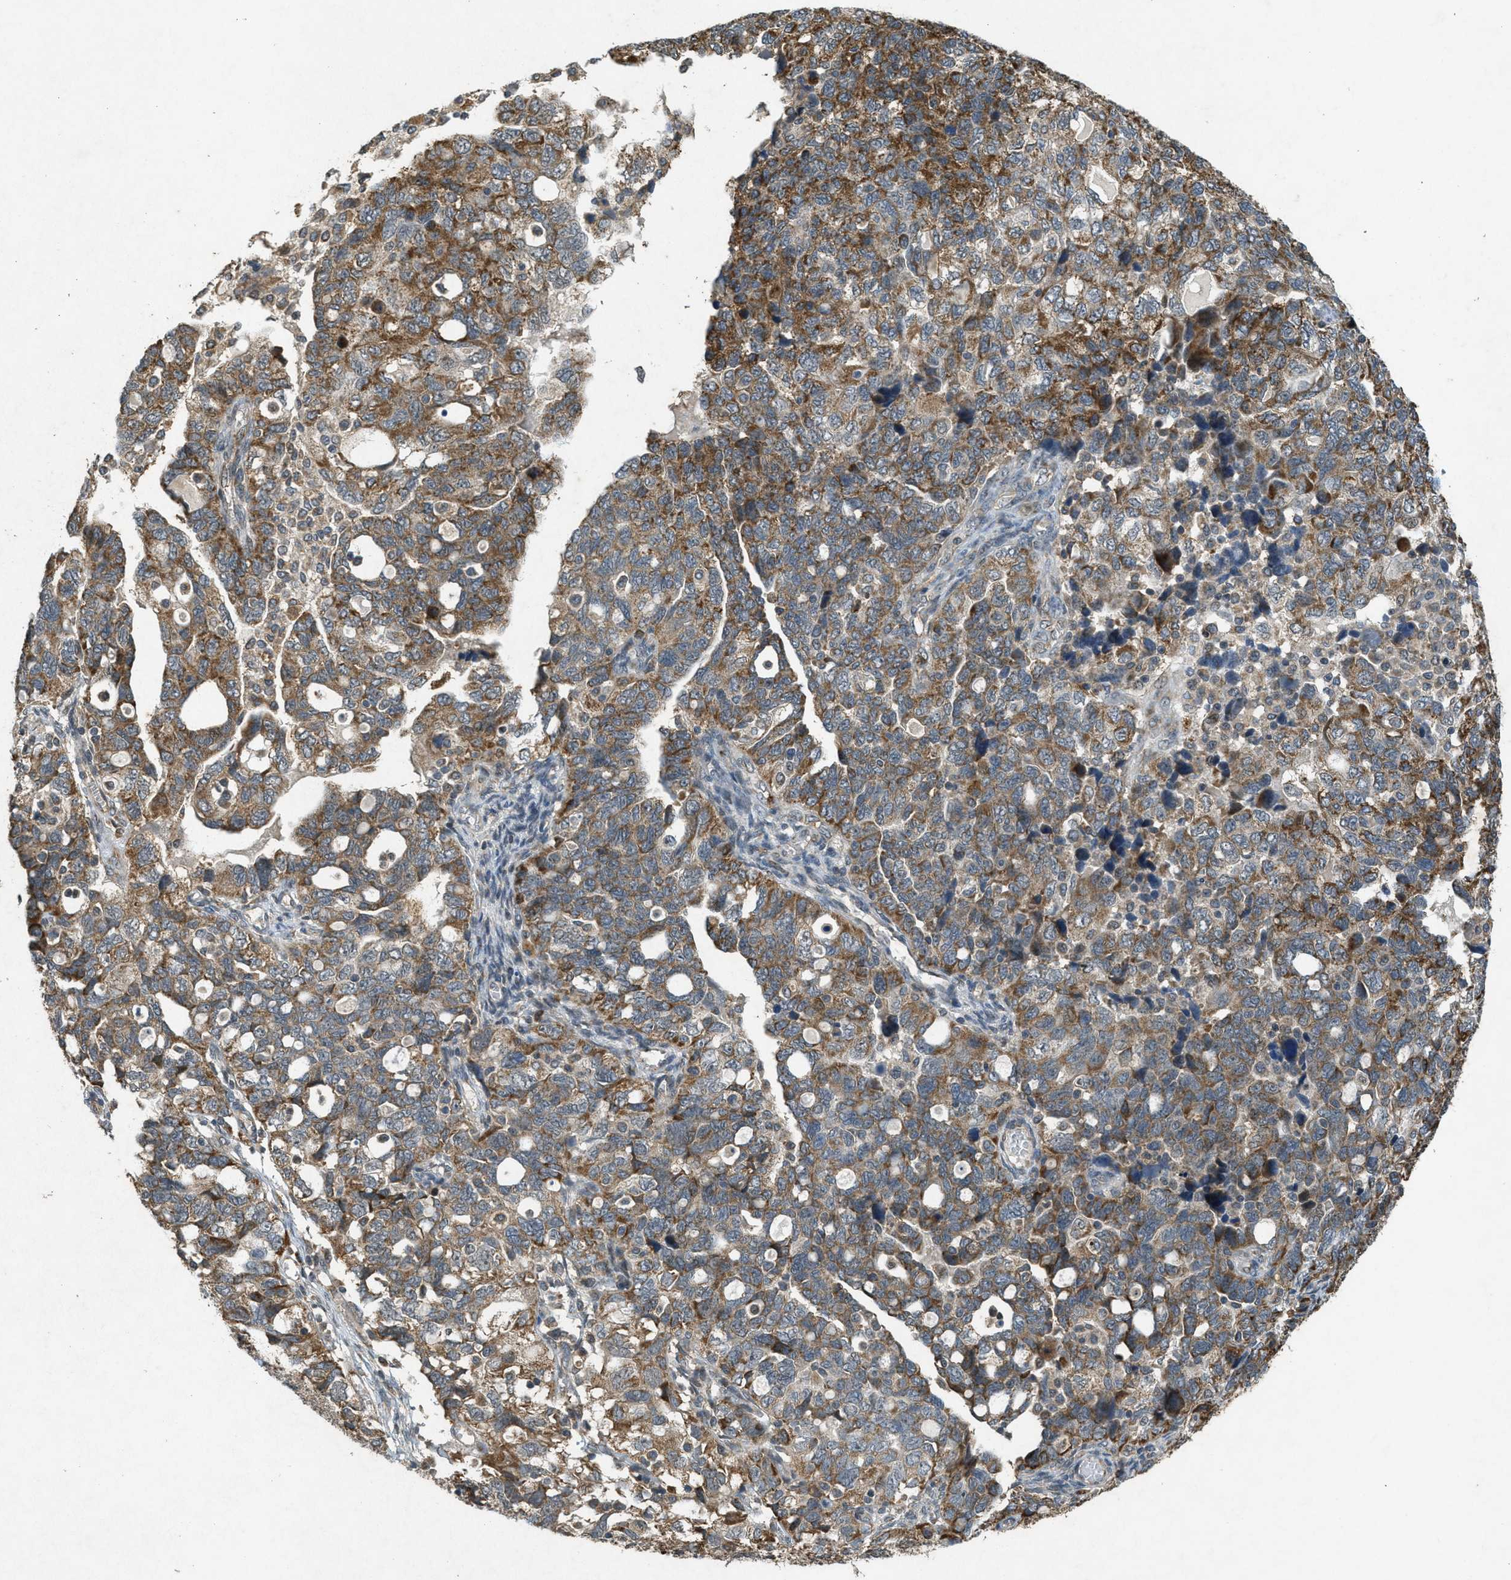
{"staining": {"intensity": "moderate", "quantity": ">75%", "location": "cytoplasmic/membranous"}, "tissue": "ovarian cancer", "cell_type": "Tumor cells", "image_type": "cancer", "snomed": [{"axis": "morphology", "description": "Carcinoma, NOS"}, {"axis": "morphology", "description": "Cystadenocarcinoma, serous, NOS"}, {"axis": "topography", "description": "Ovary"}], "caption": "Protein staining by immunohistochemistry shows moderate cytoplasmic/membranous expression in about >75% of tumor cells in ovarian carcinoma. Immunohistochemistry (ihc) stains the protein of interest in brown and the nuclei are stained blue.", "gene": "PPP1R15A", "patient": {"sex": "female", "age": 69}}